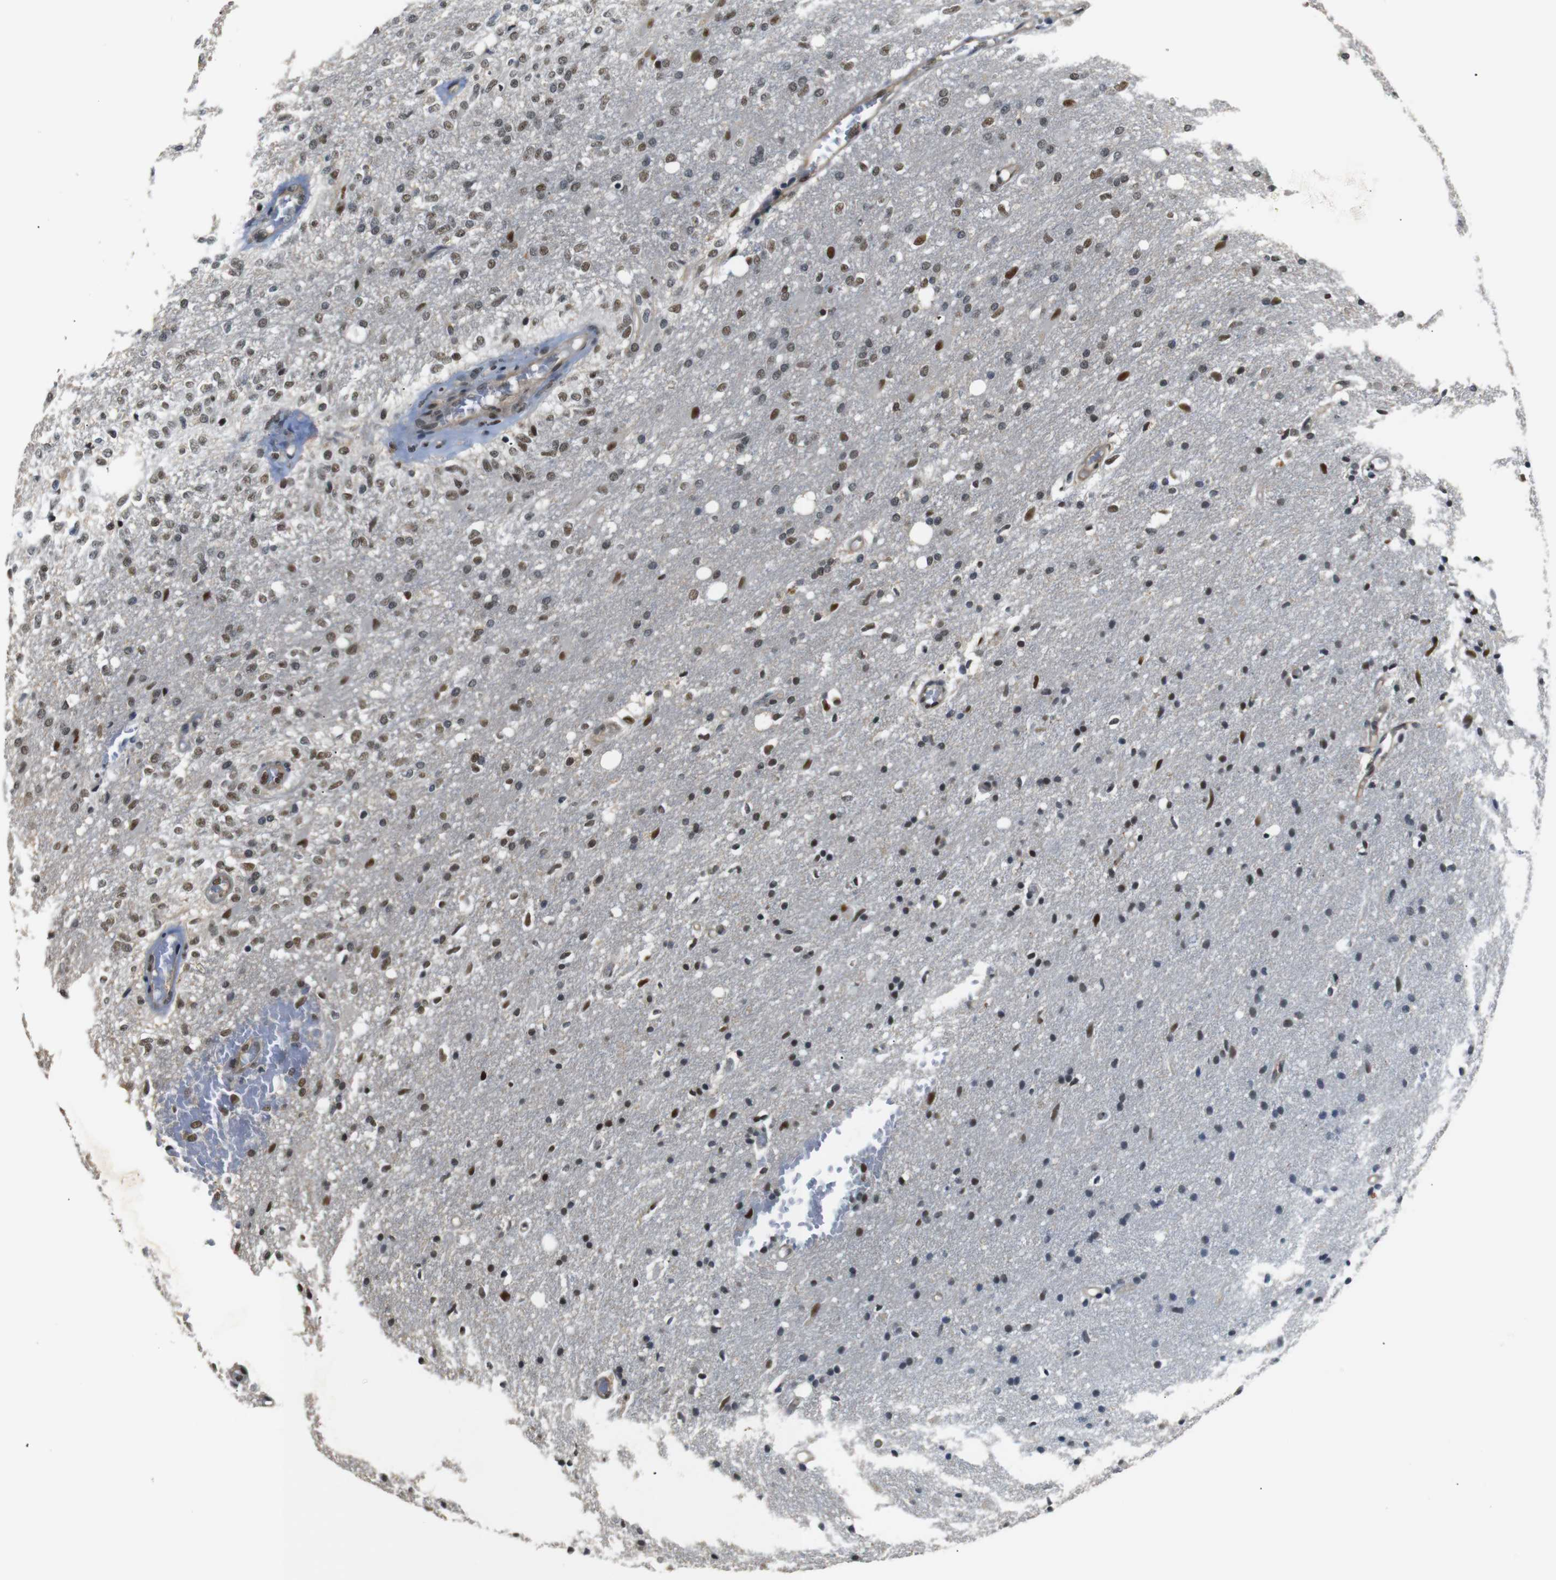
{"staining": {"intensity": "strong", "quantity": "<25%", "location": "nuclear"}, "tissue": "glioma", "cell_type": "Tumor cells", "image_type": "cancer", "snomed": [{"axis": "morphology", "description": "Normal tissue, NOS"}, {"axis": "morphology", "description": "Glioma, malignant, High grade"}, {"axis": "topography", "description": "Cerebral cortex"}], "caption": "Malignant glioma (high-grade) tissue exhibits strong nuclear staining in approximately <25% of tumor cells (brown staining indicates protein expression, while blue staining denotes nuclei).", "gene": "PARN", "patient": {"sex": "male", "age": 77}}